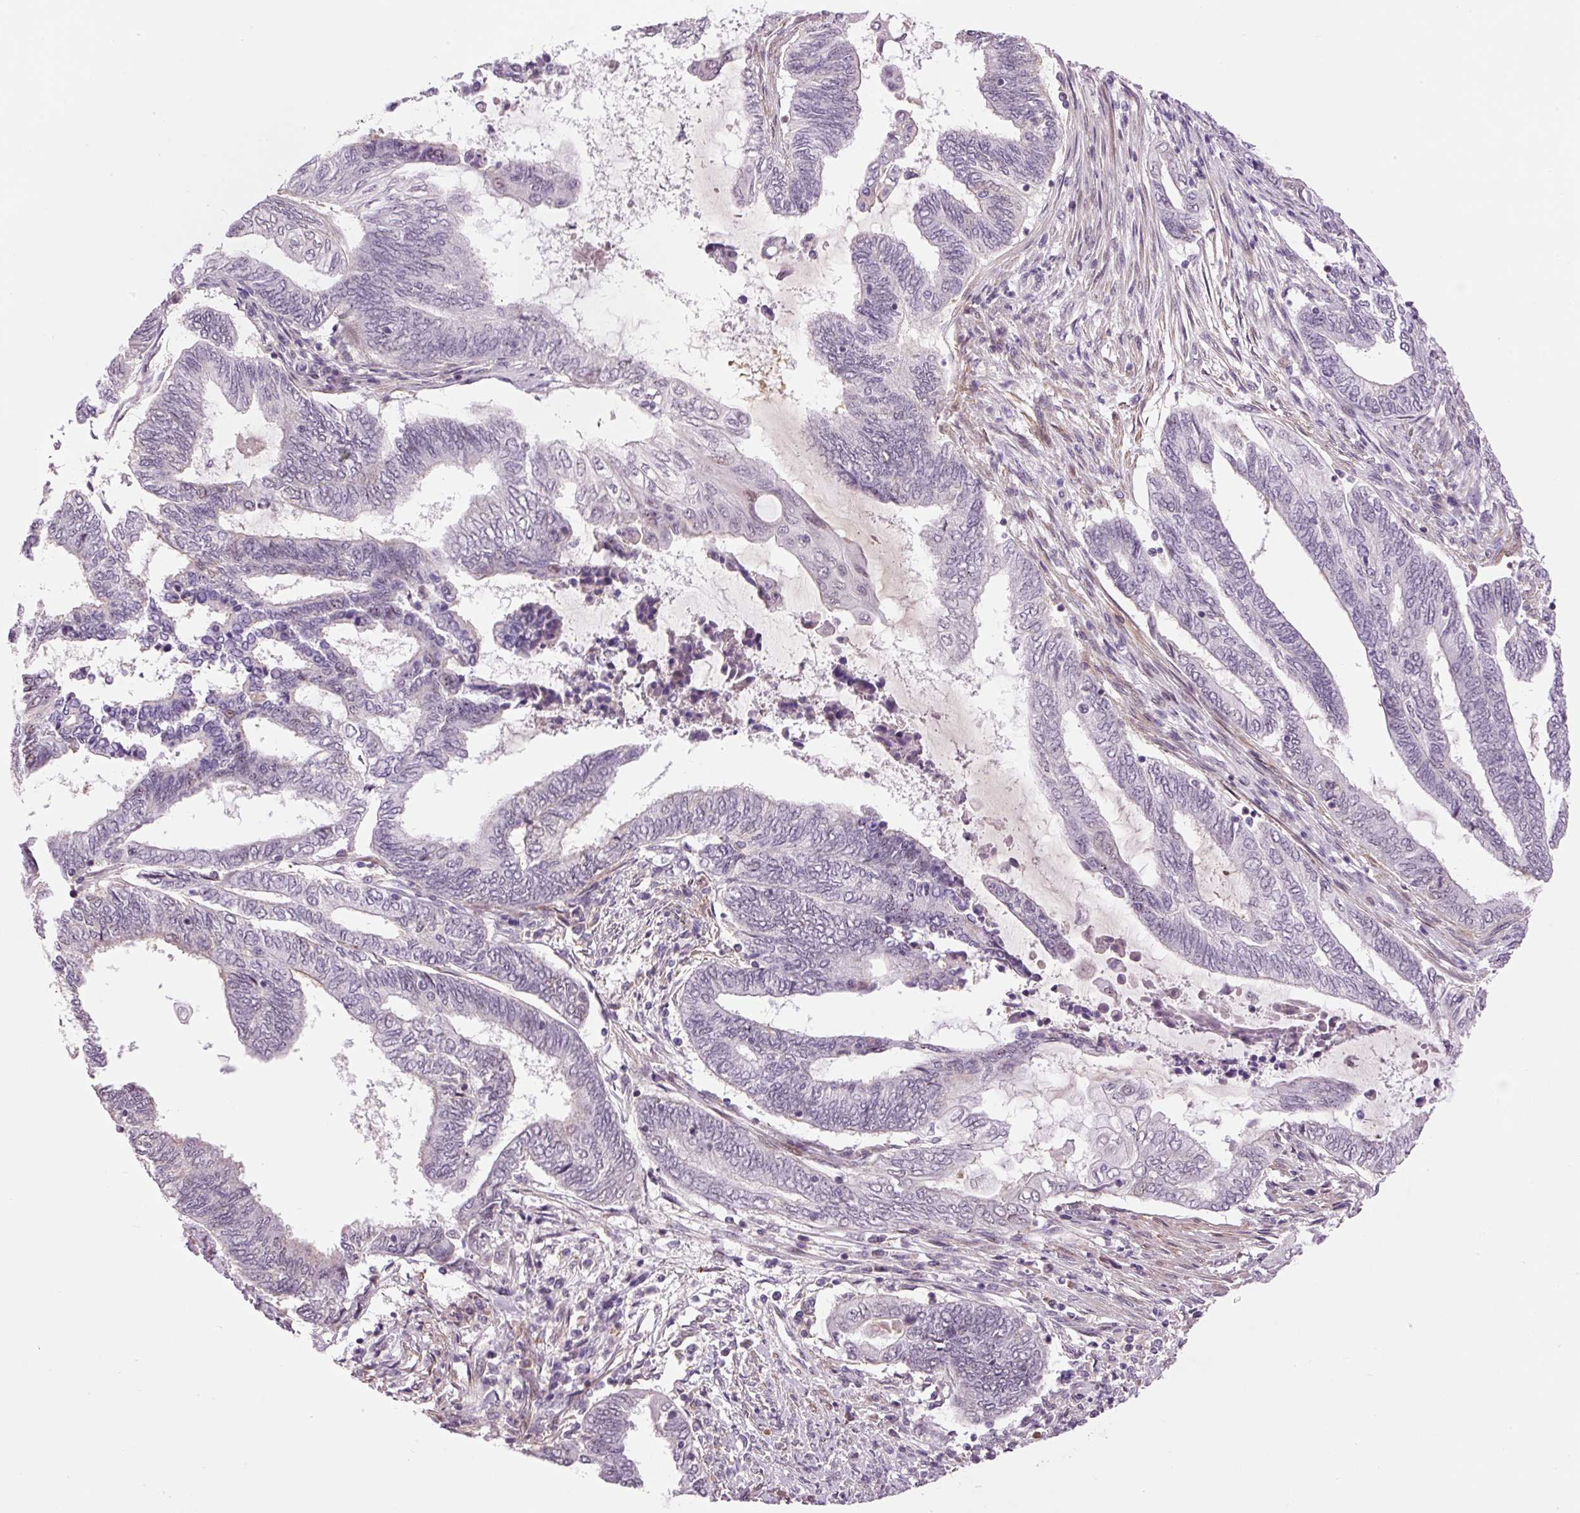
{"staining": {"intensity": "negative", "quantity": "none", "location": "none"}, "tissue": "endometrial cancer", "cell_type": "Tumor cells", "image_type": "cancer", "snomed": [{"axis": "morphology", "description": "Adenocarcinoma, NOS"}, {"axis": "topography", "description": "Uterus"}, {"axis": "topography", "description": "Endometrium"}], "caption": "Tumor cells show no significant protein expression in endometrial cancer (adenocarcinoma).", "gene": "HNF1A", "patient": {"sex": "female", "age": 70}}